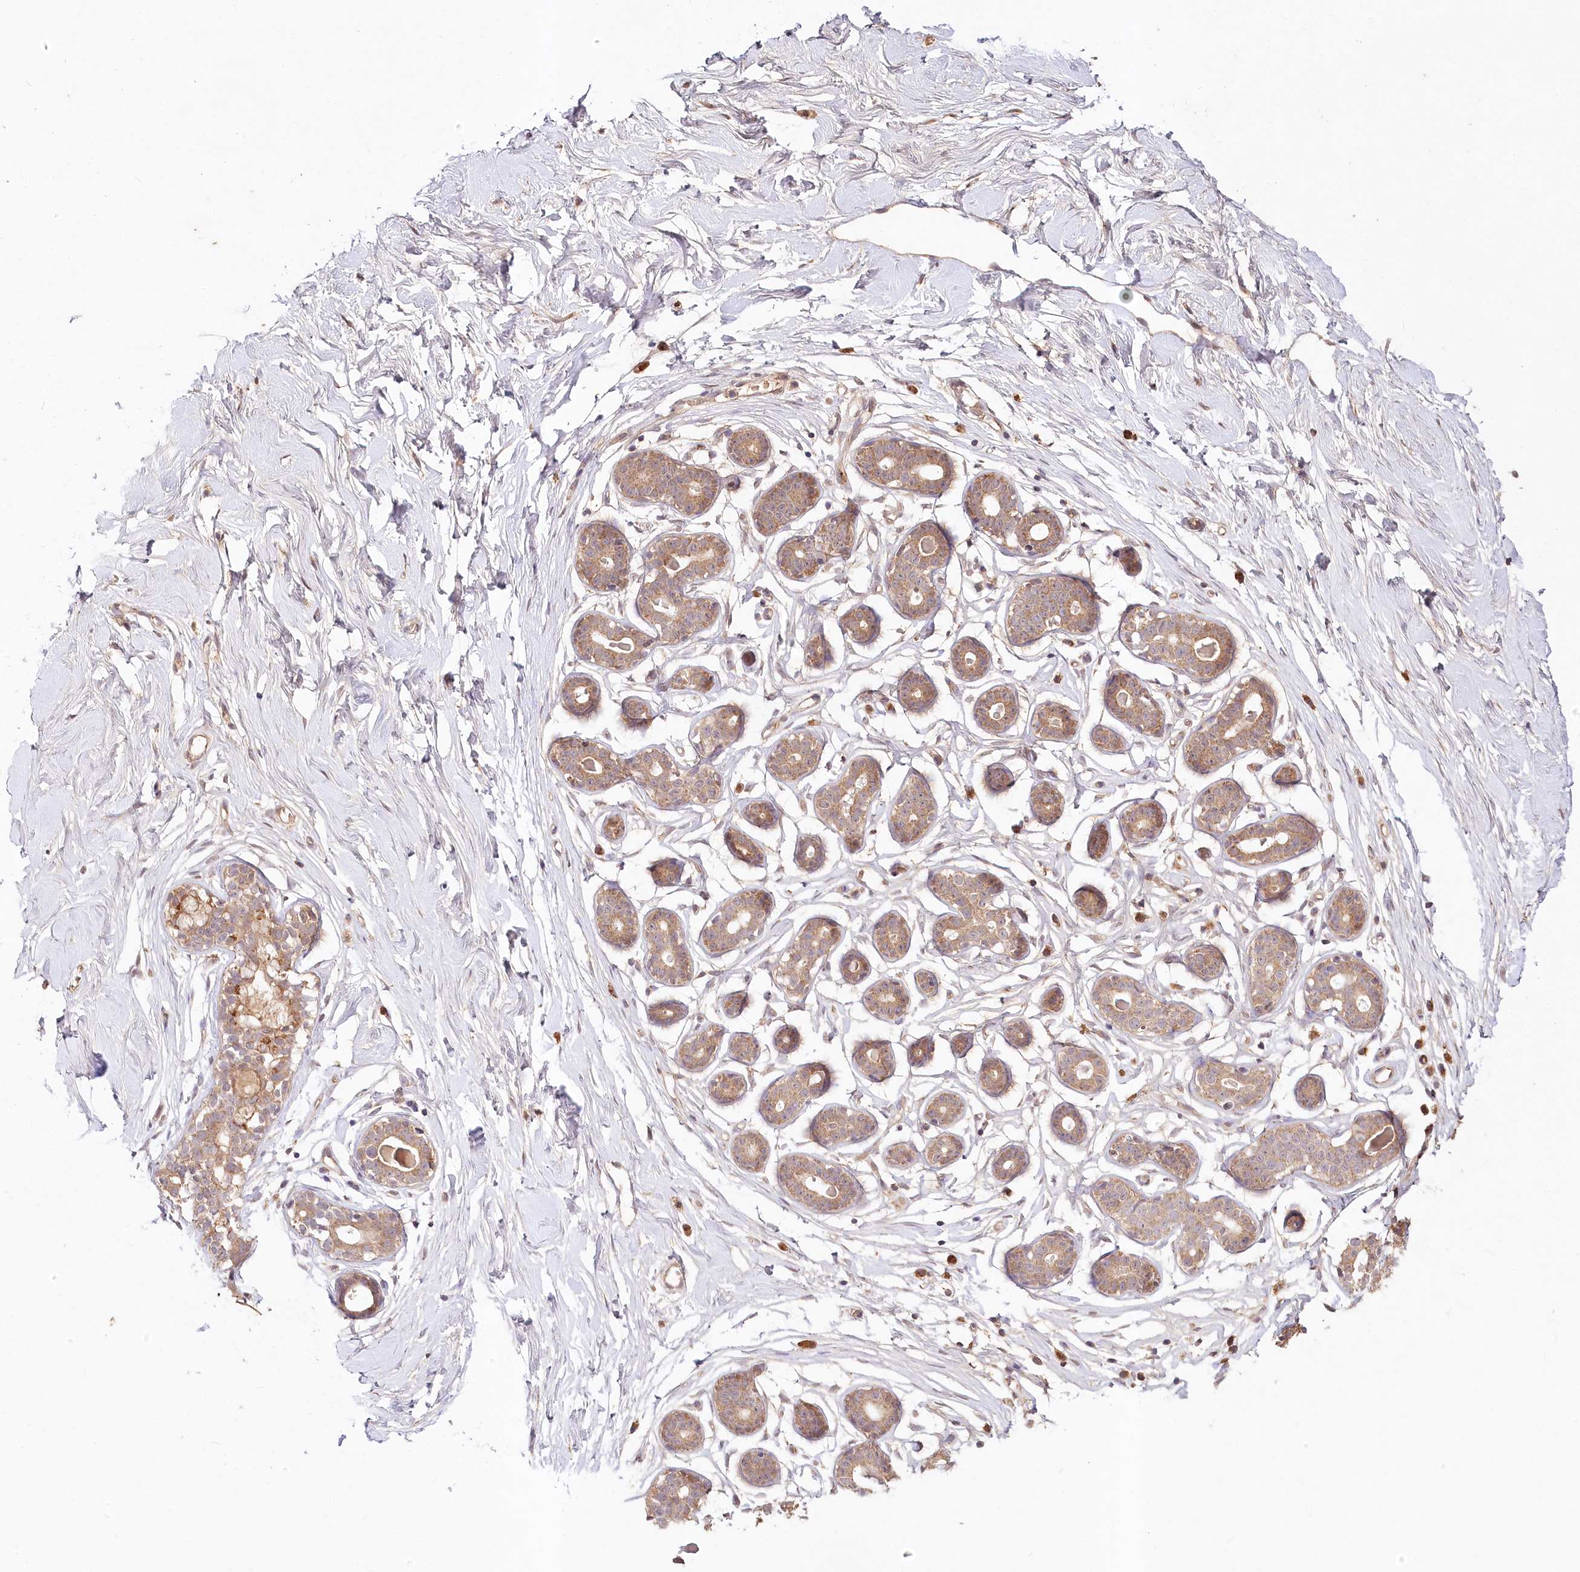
{"staining": {"intensity": "negative", "quantity": "none", "location": "none"}, "tissue": "breast", "cell_type": "Adipocytes", "image_type": "normal", "snomed": [{"axis": "morphology", "description": "Normal tissue, NOS"}, {"axis": "morphology", "description": "Adenoma, NOS"}, {"axis": "topography", "description": "Breast"}], "caption": "The immunohistochemistry (IHC) image has no significant positivity in adipocytes of breast. (DAB (3,3'-diaminobenzidine) immunohistochemistry (IHC), high magnification).", "gene": "IRAK1BP1", "patient": {"sex": "female", "age": 23}}